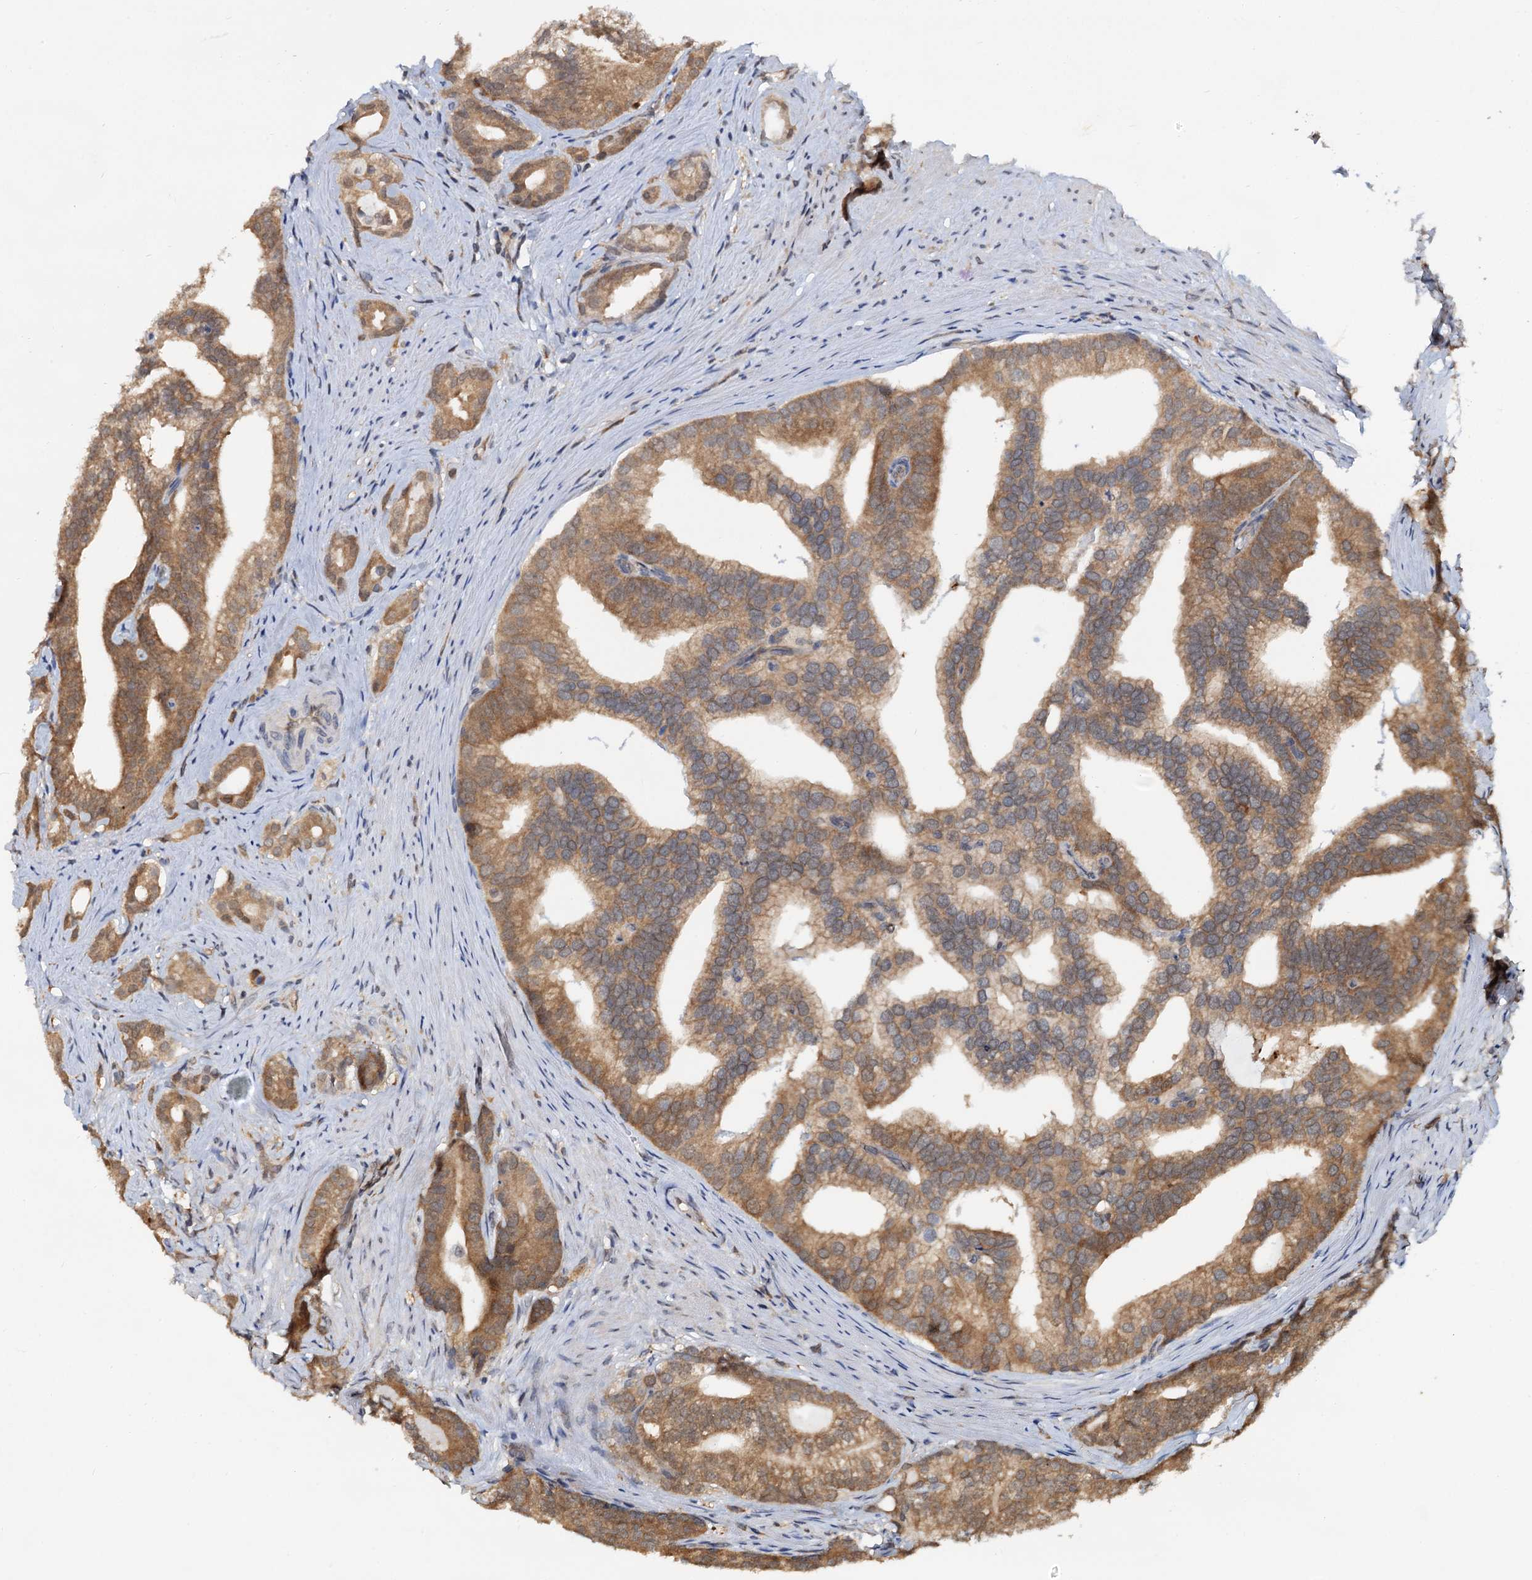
{"staining": {"intensity": "moderate", "quantity": ">75%", "location": "cytoplasmic/membranous"}, "tissue": "prostate cancer", "cell_type": "Tumor cells", "image_type": "cancer", "snomed": [{"axis": "morphology", "description": "Adenocarcinoma, Low grade"}, {"axis": "topography", "description": "Prostate"}], "caption": "A high-resolution micrograph shows immunohistochemistry (IHC) staining of prostate adenocarcinoma (low-grade), which displays moderate cytoplasmic/membranous staining in approximately >75% of tumor cells. (Brightfield microscopy of DAB IHC at high magnification).", "gene": "PTGES3", "patient": {"sex": "male", "age": 71}}